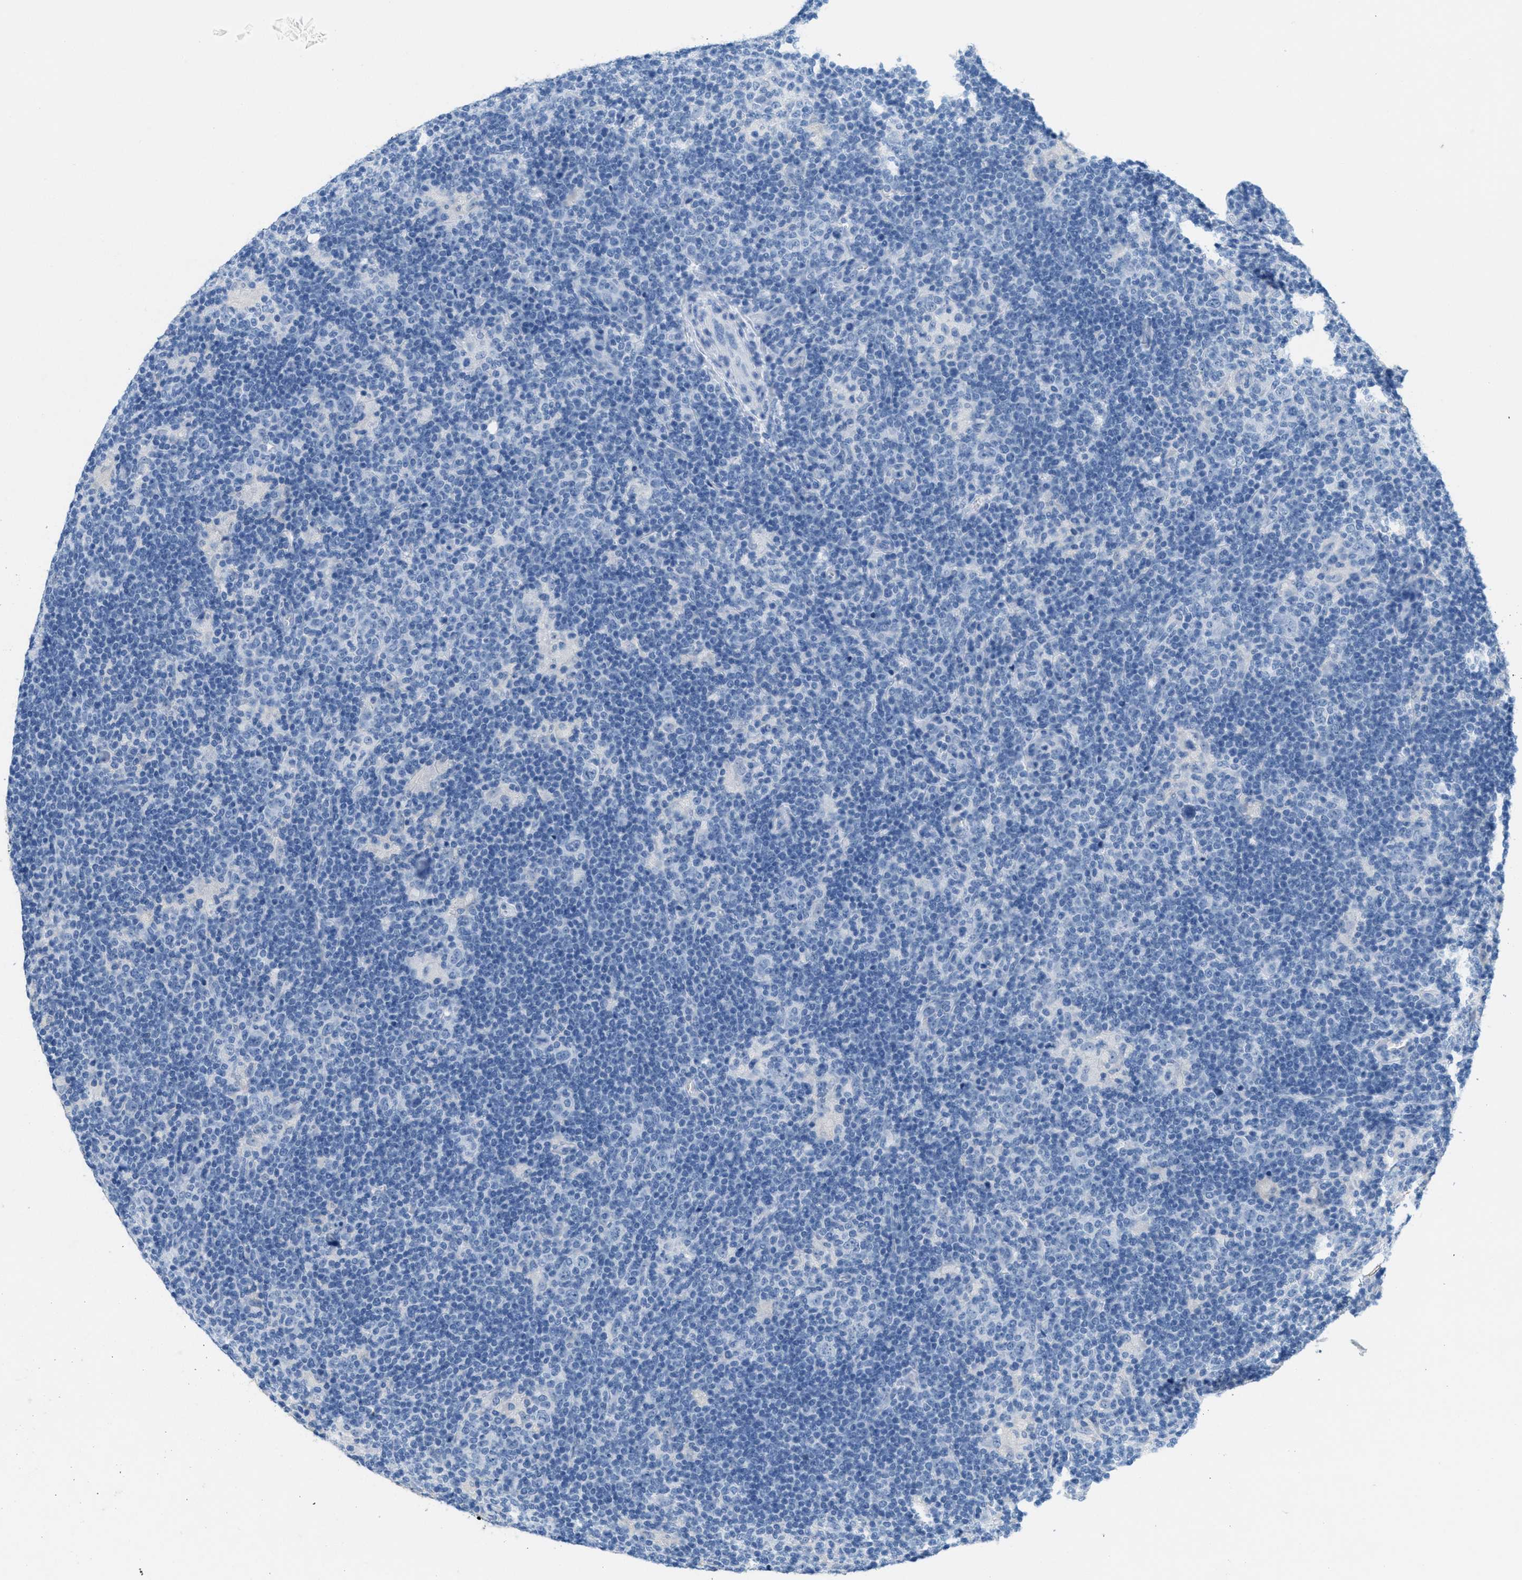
{"staining": {"intensity": "negative", "quantity": "none", "location": "none"}, "tissue": "lymphoma", "cell_type": "Tumor cells", "image_type": "cancer", "snomed": [{"axis": "morphology", "description": "Hodgkin's disease, NOS"}, {"axis": "topography", "description": "Lymph node"}], "caption": "High magnification brightfield microscopy of lymphoma stained with DAB (3,3'-diaminobenzidine) (brown) and counterstained with hematoxylin (blue): tumor cells show no significant staining.", "gene": "GPM6A", "patient": {"sex": "female", "age": 57}}